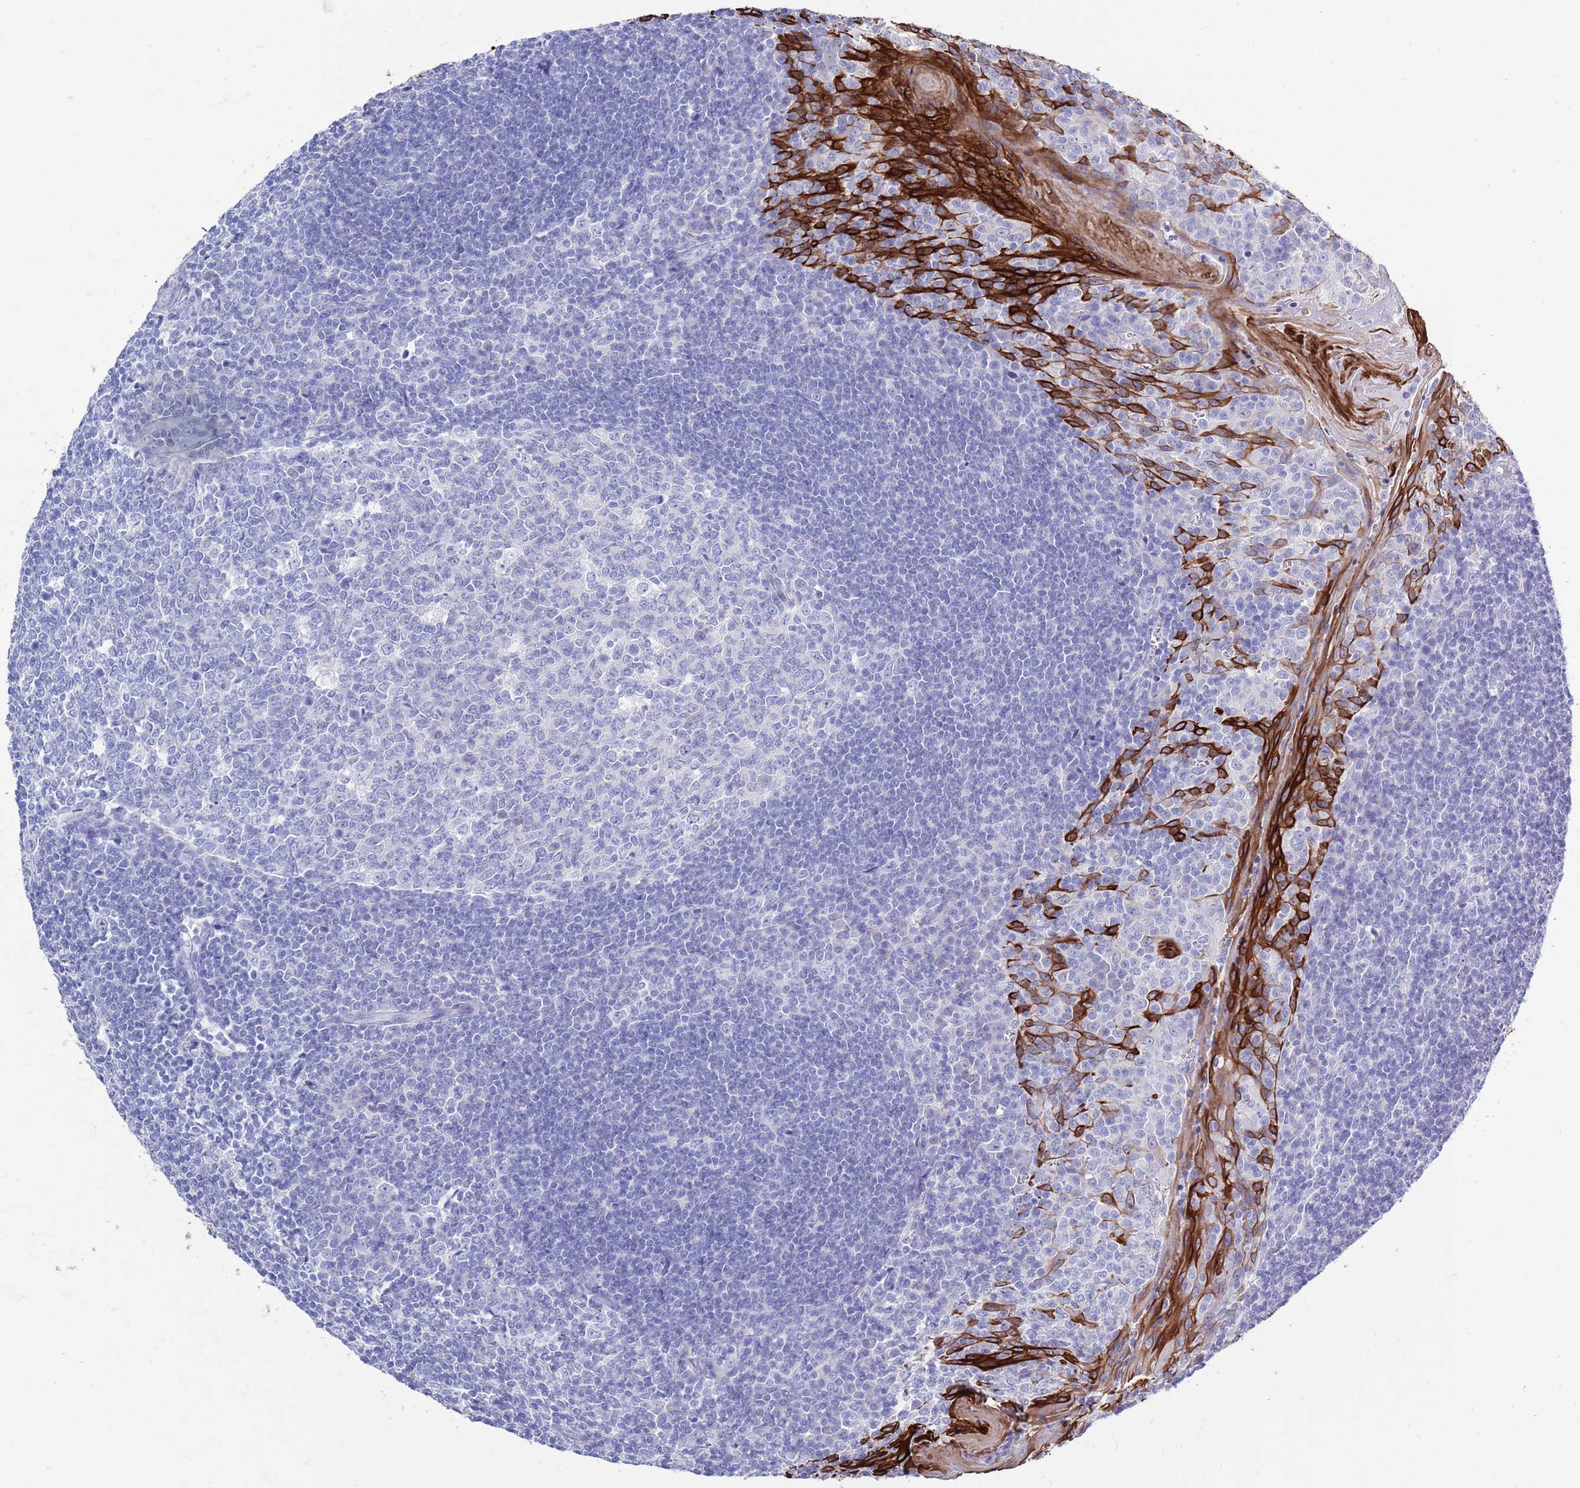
{"staining": {"intensity": "negative", "quantity": "none", "location": "none"}, "tissue": "tonsil", "cell_type": "Germinal center cells", "image_type": "normal", "snomed": [{"axis": "morphology", "description": "Normal tissue, NOS"}, {"axis": "topography", "description": "Tonsil"}], "caption": "DAB immunohistochemical staining of unremarkable tonsil shows no significant expression in germinal center cells.", "gene": "MTMR2", "patient": {"sex": "male", "age": 27}}